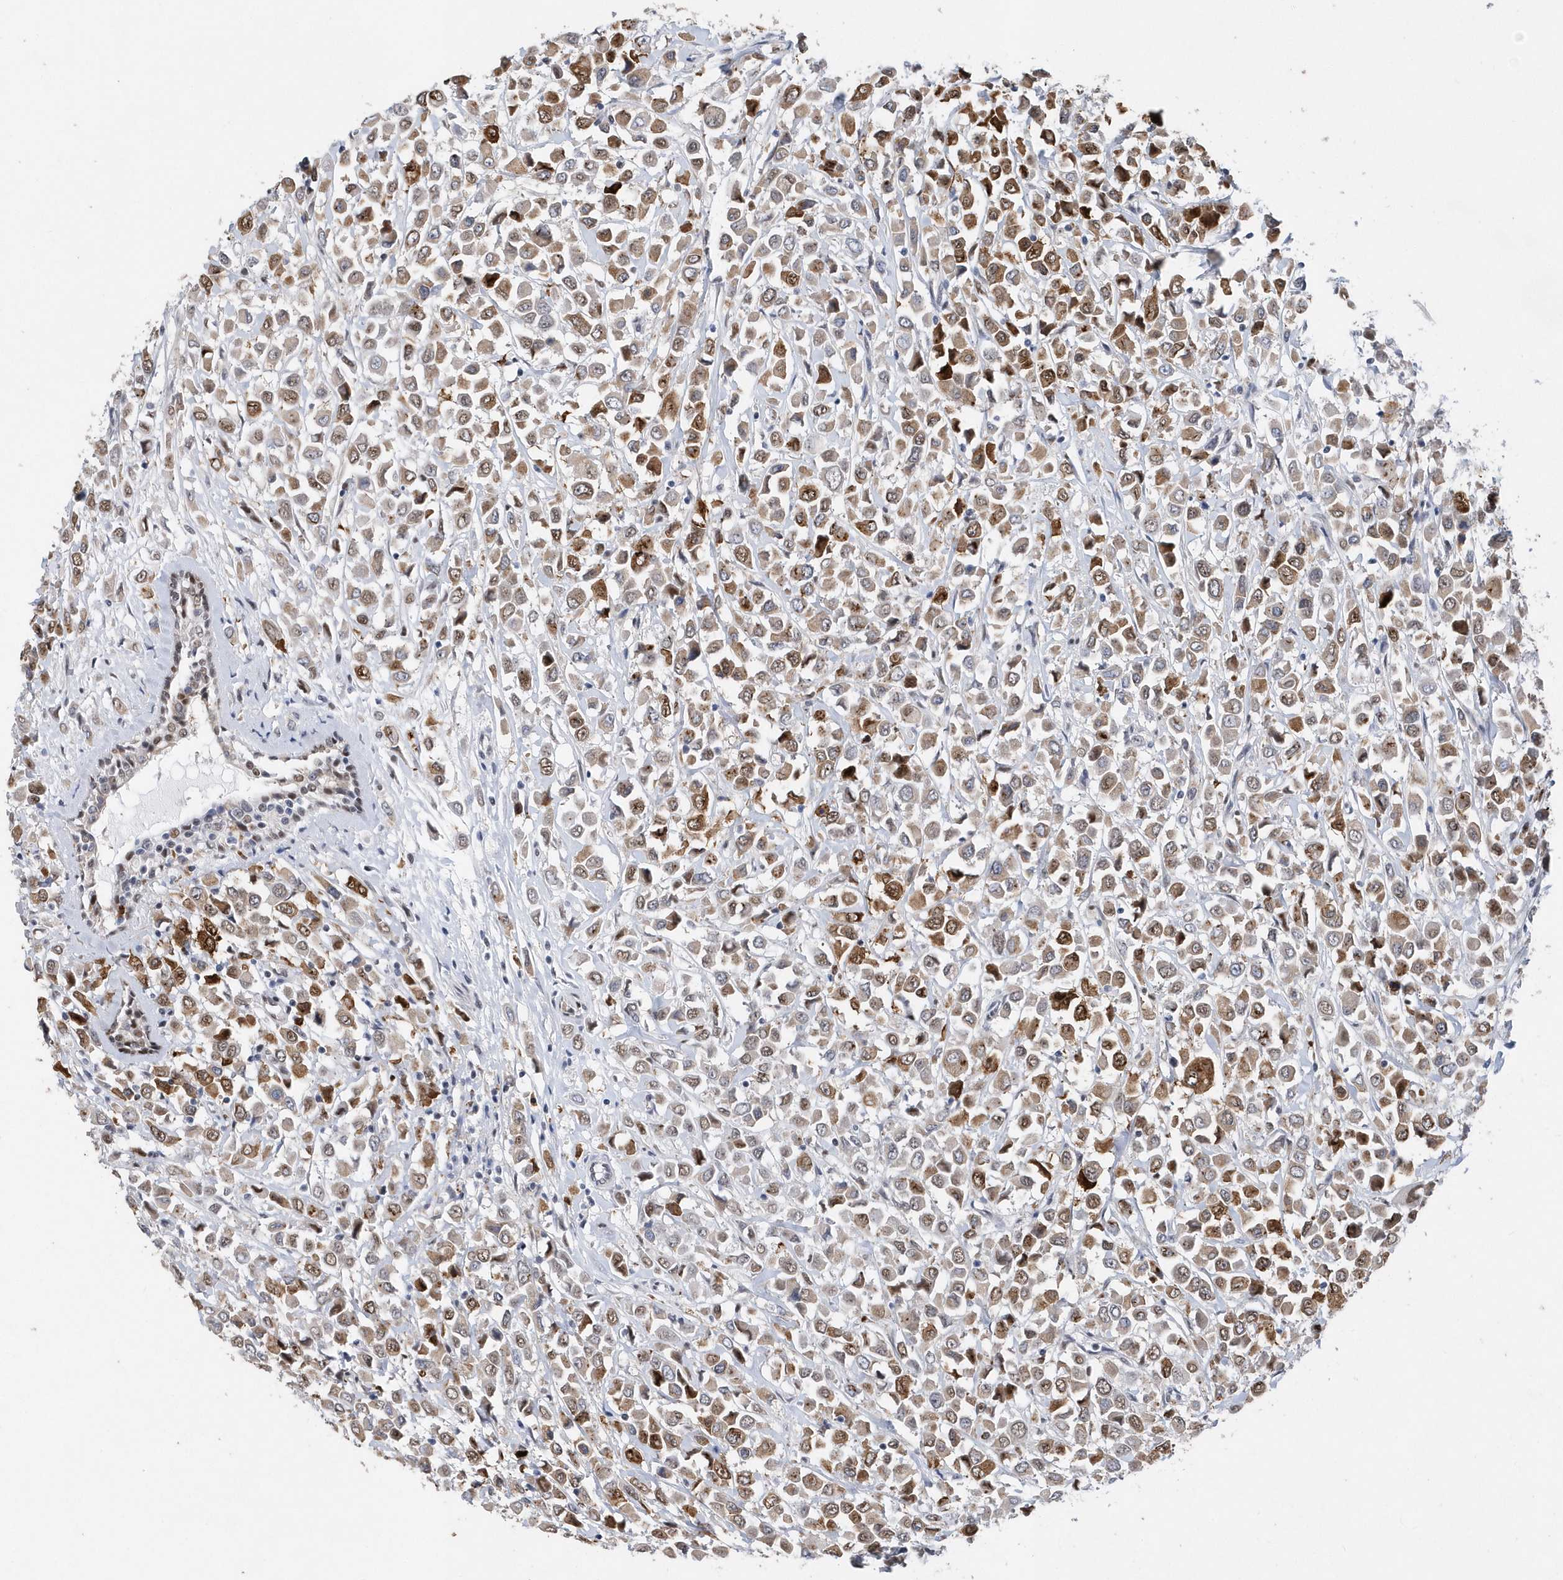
{"staining": {"intensity": "moderate", "quantity": "25%-75%", "location": "cytoplasmic/membranous,nuclear"}, "tissue": "breast cancer", "cell_type": "Tumor cells", "image_type": "cancer", "snomed": [{"axis": "morphology", "description": "Duct carcinoma"}, {"axis": "topography", "description": "Breast"}], "caption": "About 25%-75% of tumor cells in breast cancer (invasive ductal carcinoma) reveal moderate cytoplasmic/membranous and nuclear protein expression as visualized by brown immunohistochemical staining.", "gene": "RPP30", "patient": {"sex": "female", "age": 61}}